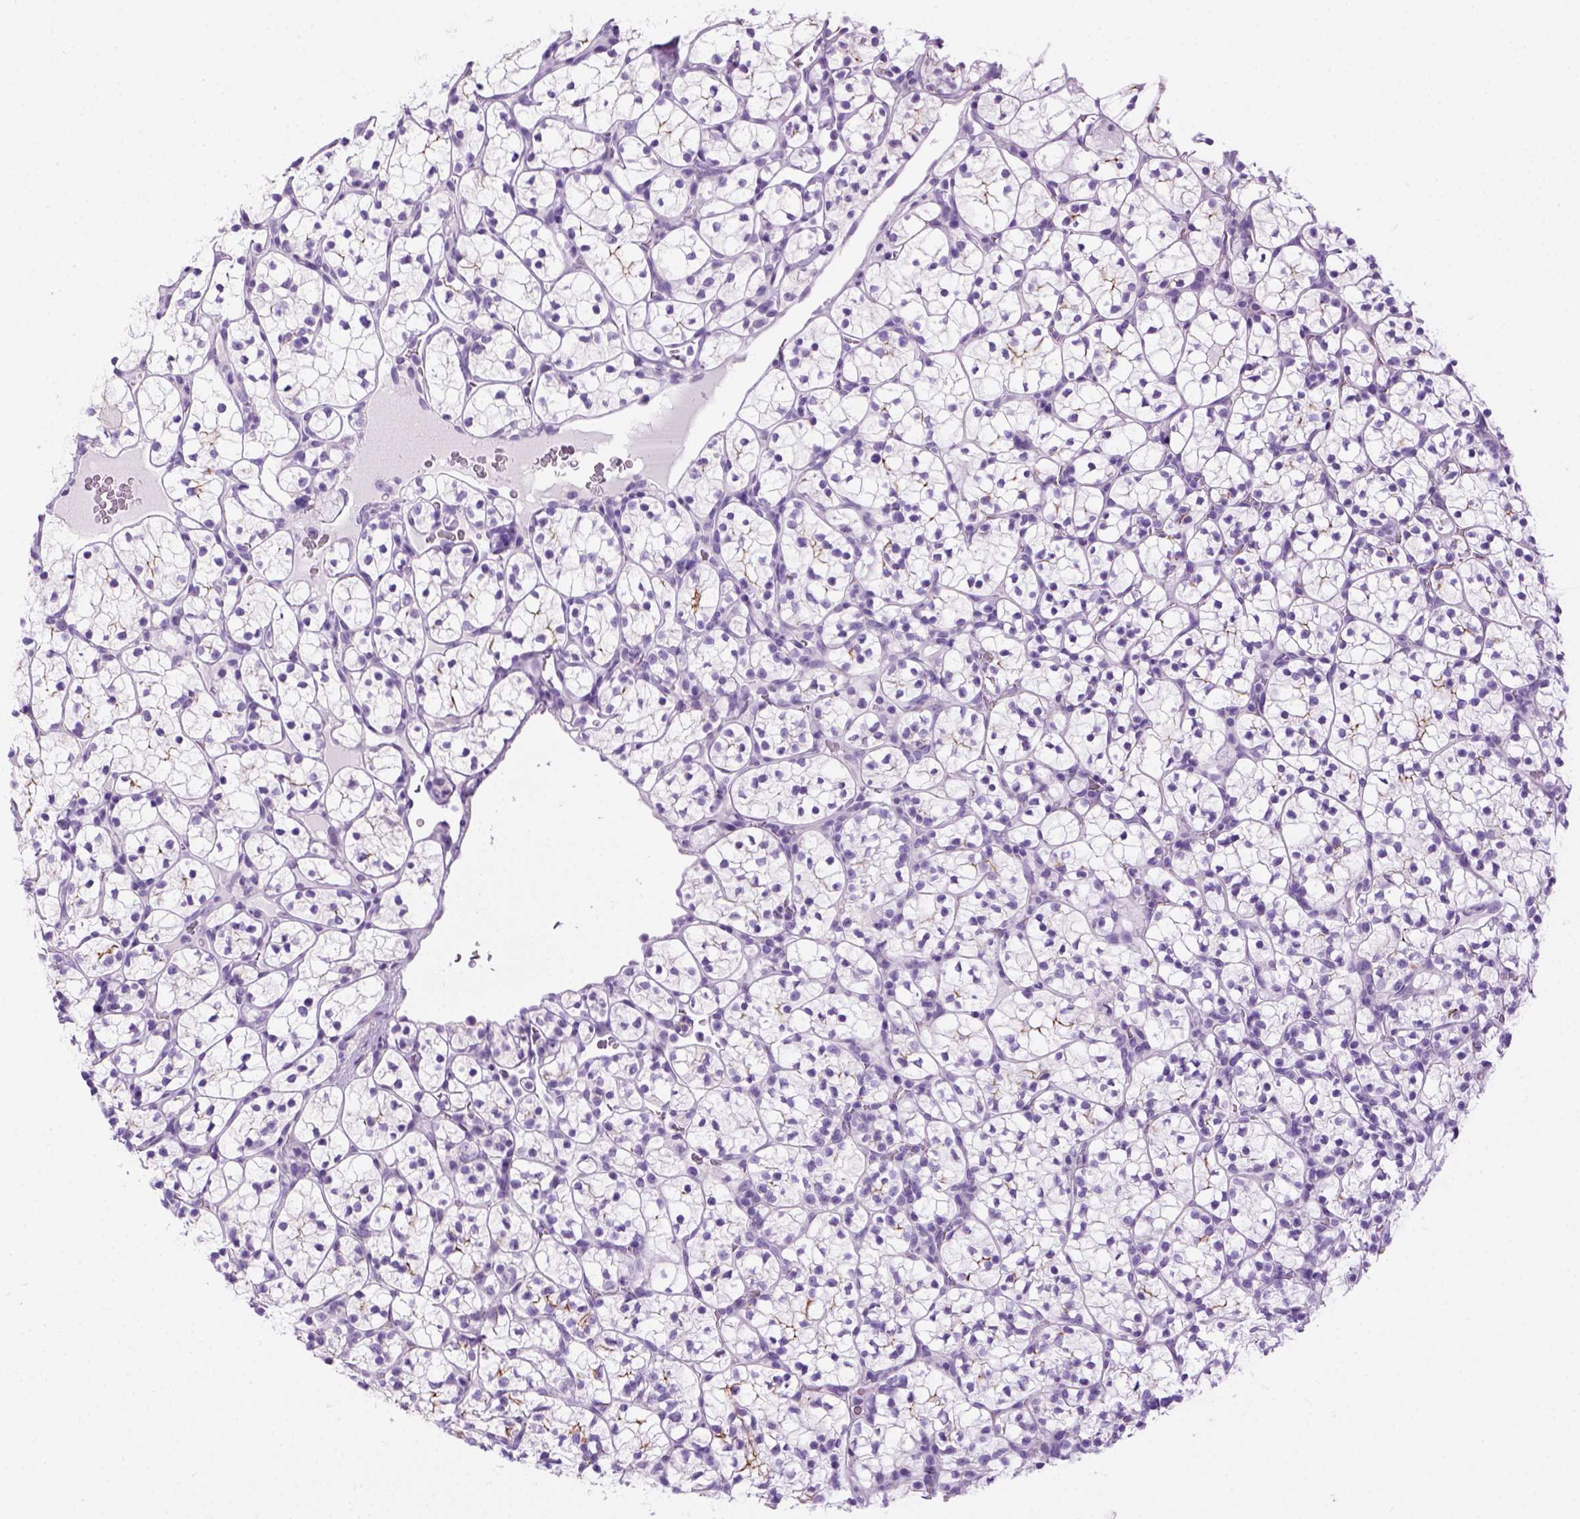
{"staining": {"intensity": "negative", "quantity": "none", "location": "none"}, "tissue": "renal cancer", "cell_type": "Tumor cells", "image_type": "cancer", "snomed": [{"axis": "morphology", "description": "Adenocarcinoma, NOS"}, {"axis": "topography", "description": "Kidney"}], "caption": "The photomicrograph reveals no significant expression in tumor cells of renal cancer (adenocarcinoma).", "gene": "SGCG", "patient": {"sex": "female", "age": 89}}